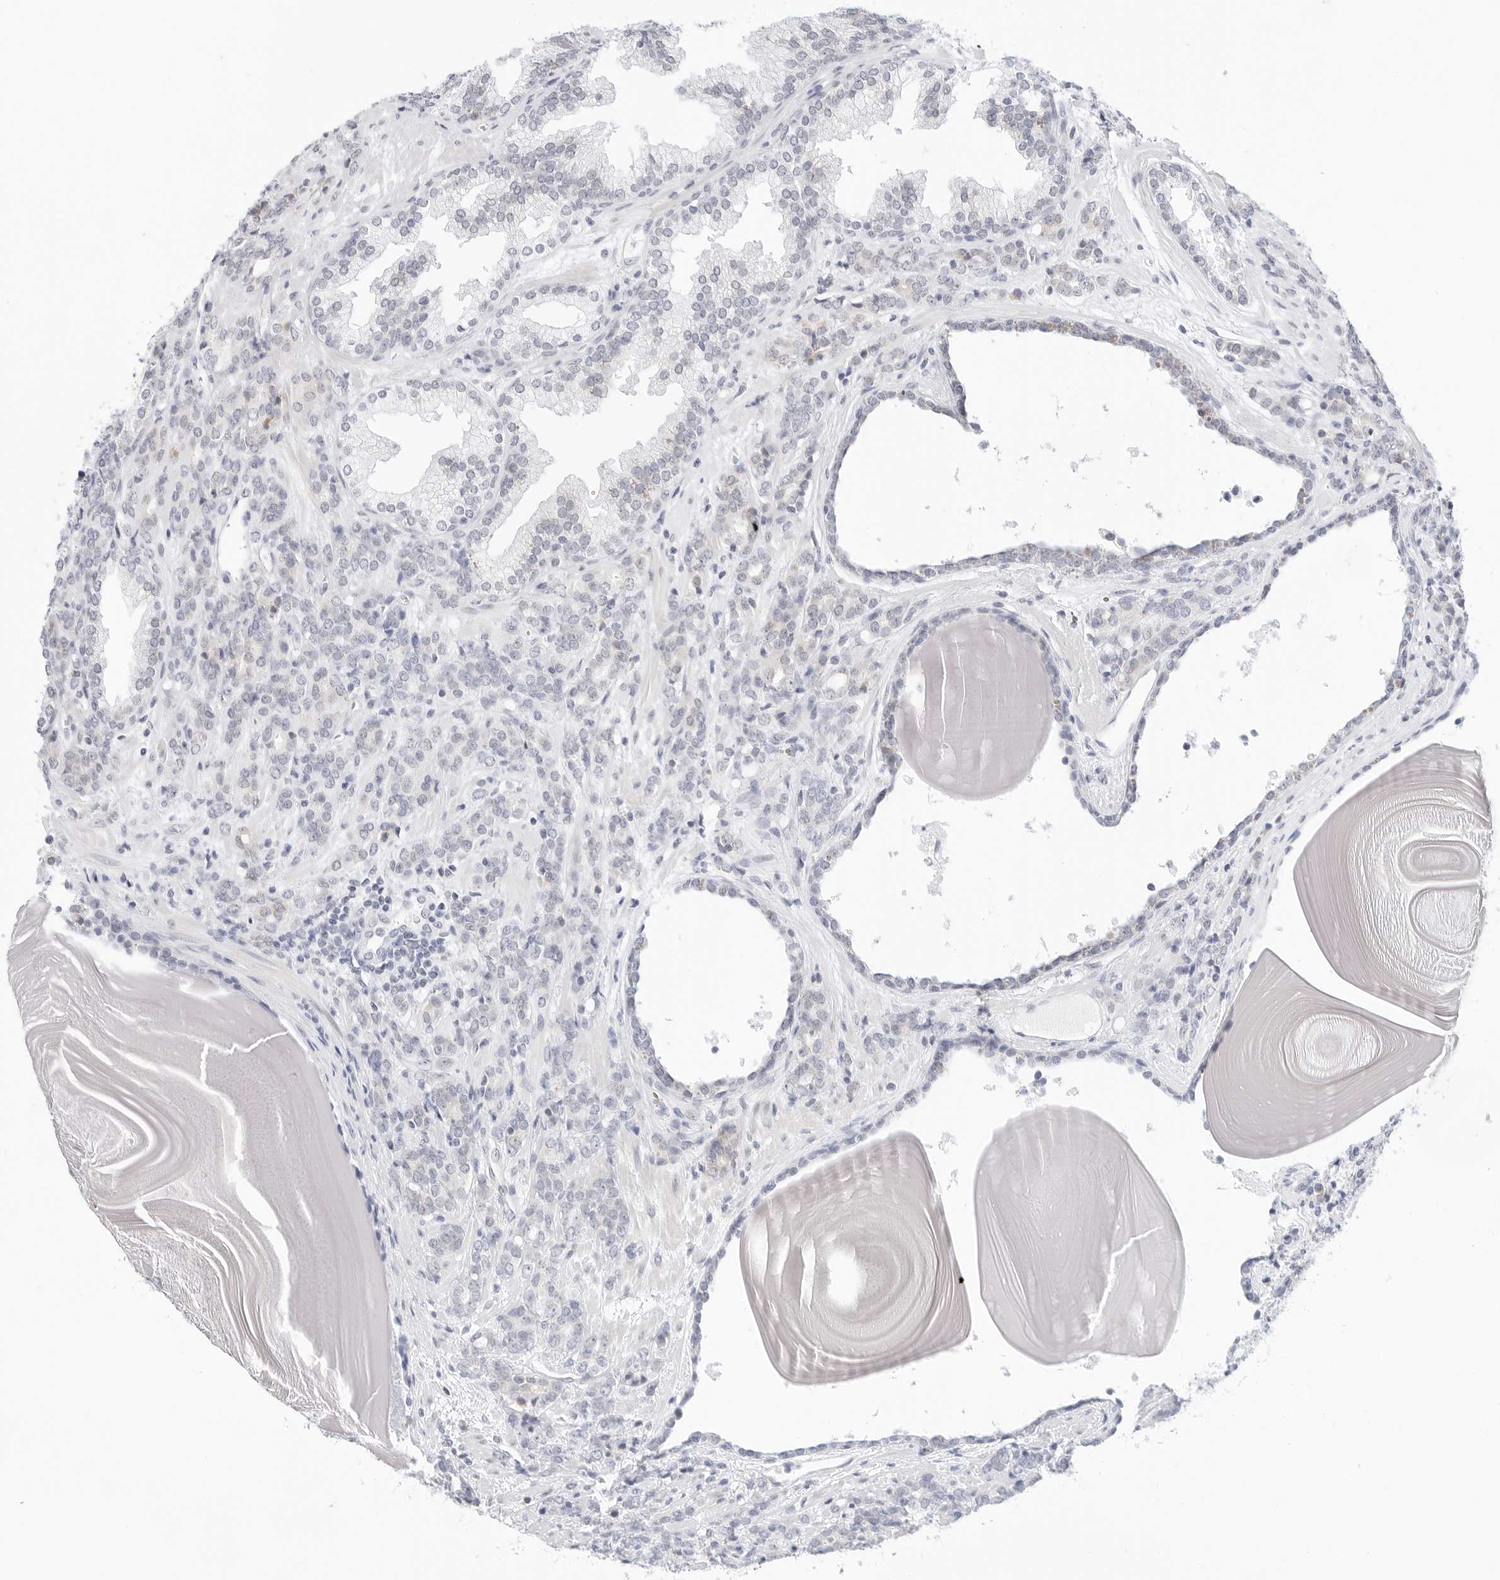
{"staining": {"intensity": "negative", "quantity": "none", "location": "none"}, "tissue": "prostate cancer", "cell_type": "Tumor cells", "image_type": "cancer", "snomed": [{"axis": "morphology", "description": "Adenocarcinoma, High grade"}, {"axis": "topography", "description": "Prostate"}], "caption": "This is an immunohistochemistry (IHC) image of human adenocarcinoma (high-grade) (prostate). There is no expression in tumor cells.", "gene": "TSEN2", "patient": {"sex": "male", "age": 62}}